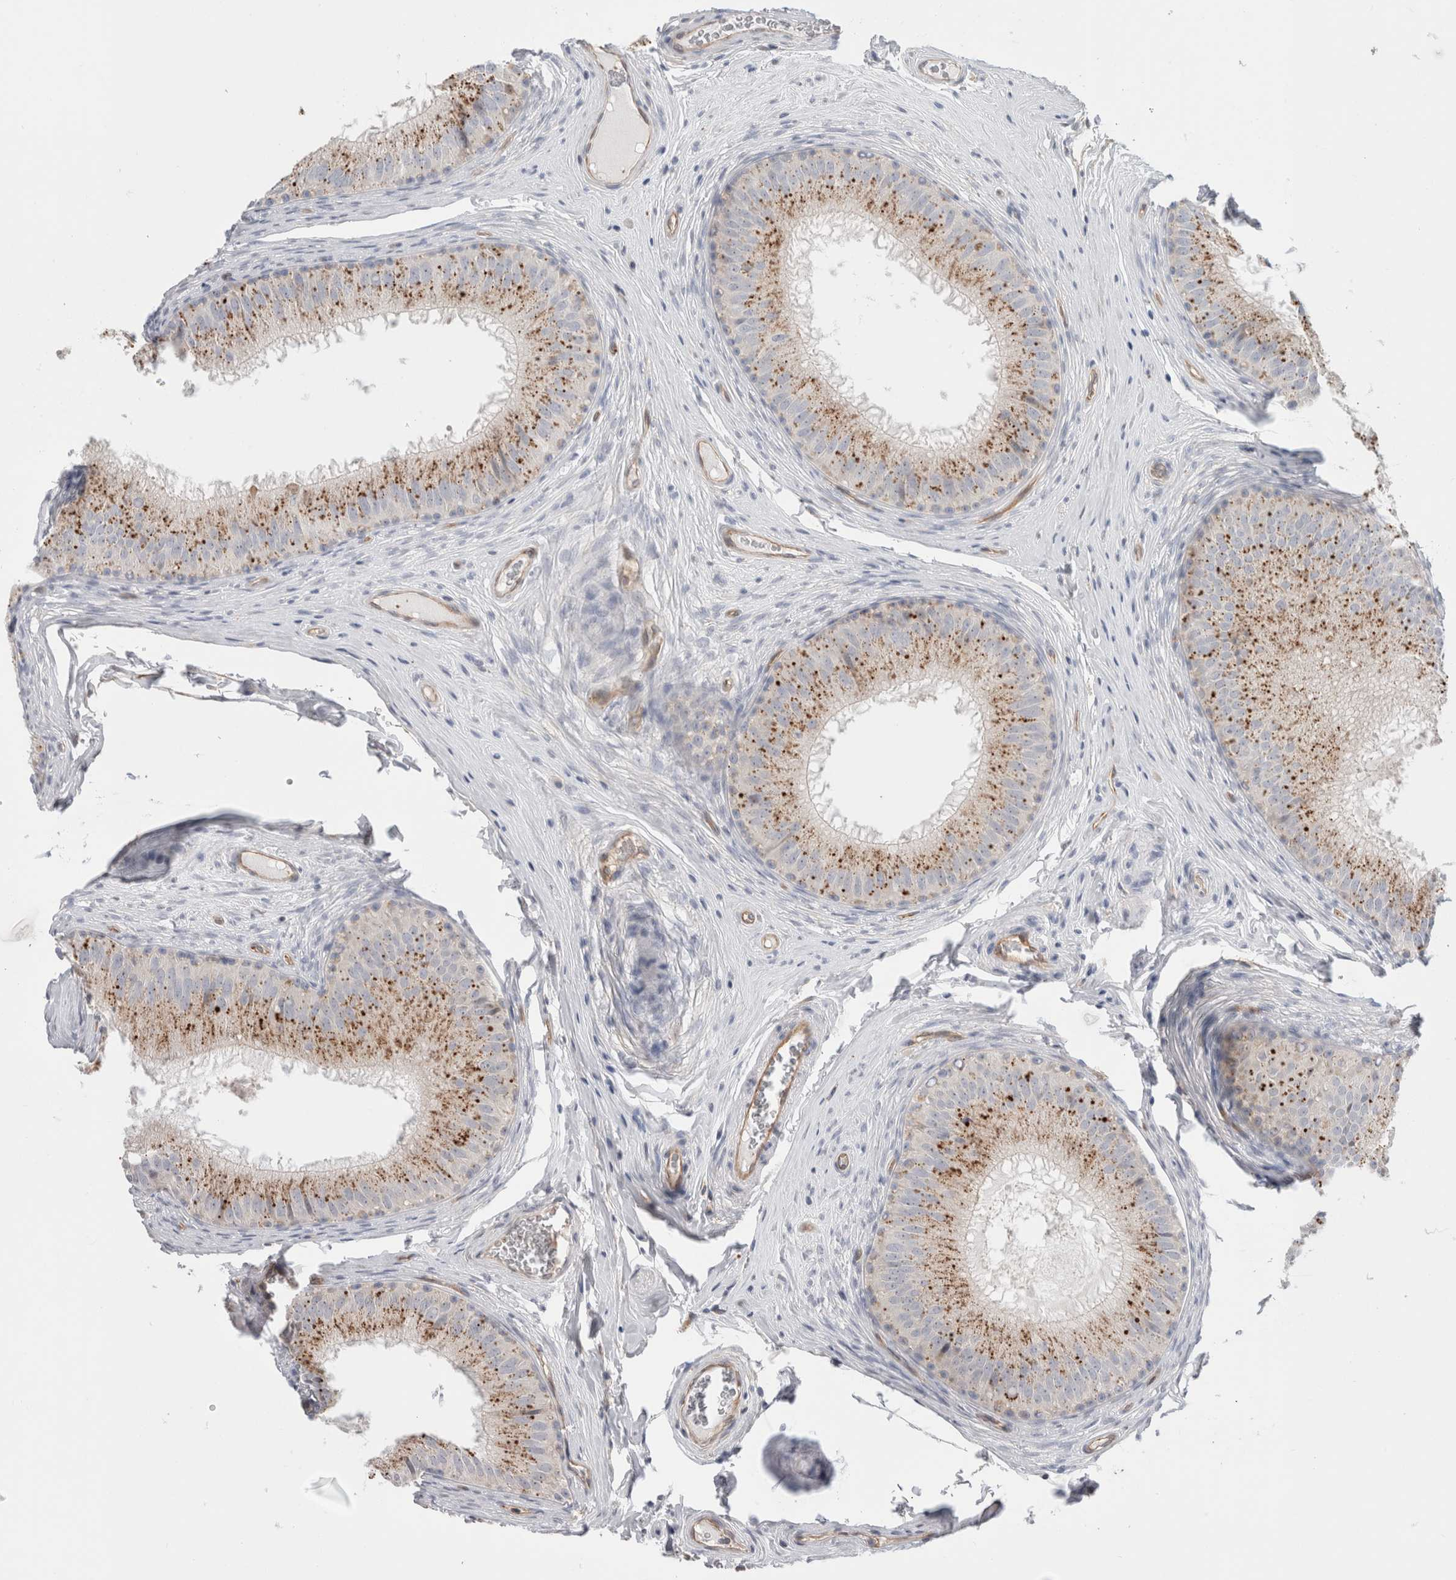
{"staining": {"intensity": "moderate", "quantity": "25%-75%", "location": "cytoplasmic/membranous"}, "tissue": "epididymis", "cell_type": "Glandular cells", "image_type": "normal", "snomed": [{"axis": "morphology", "description": "Normal tissue, NOS"}, {"axis": "topography", "description": "Epididymis"}], "caption": "A brown stain shows moderate cytoplasmic/membranous expression of a protein in glandular cells of unremarkable human epididymis. (brown staining indicates protein expression, while blue staining denotes nuclei).", "gene": "ANKMY1", "patient": {"sex": "male", "age": 32}}